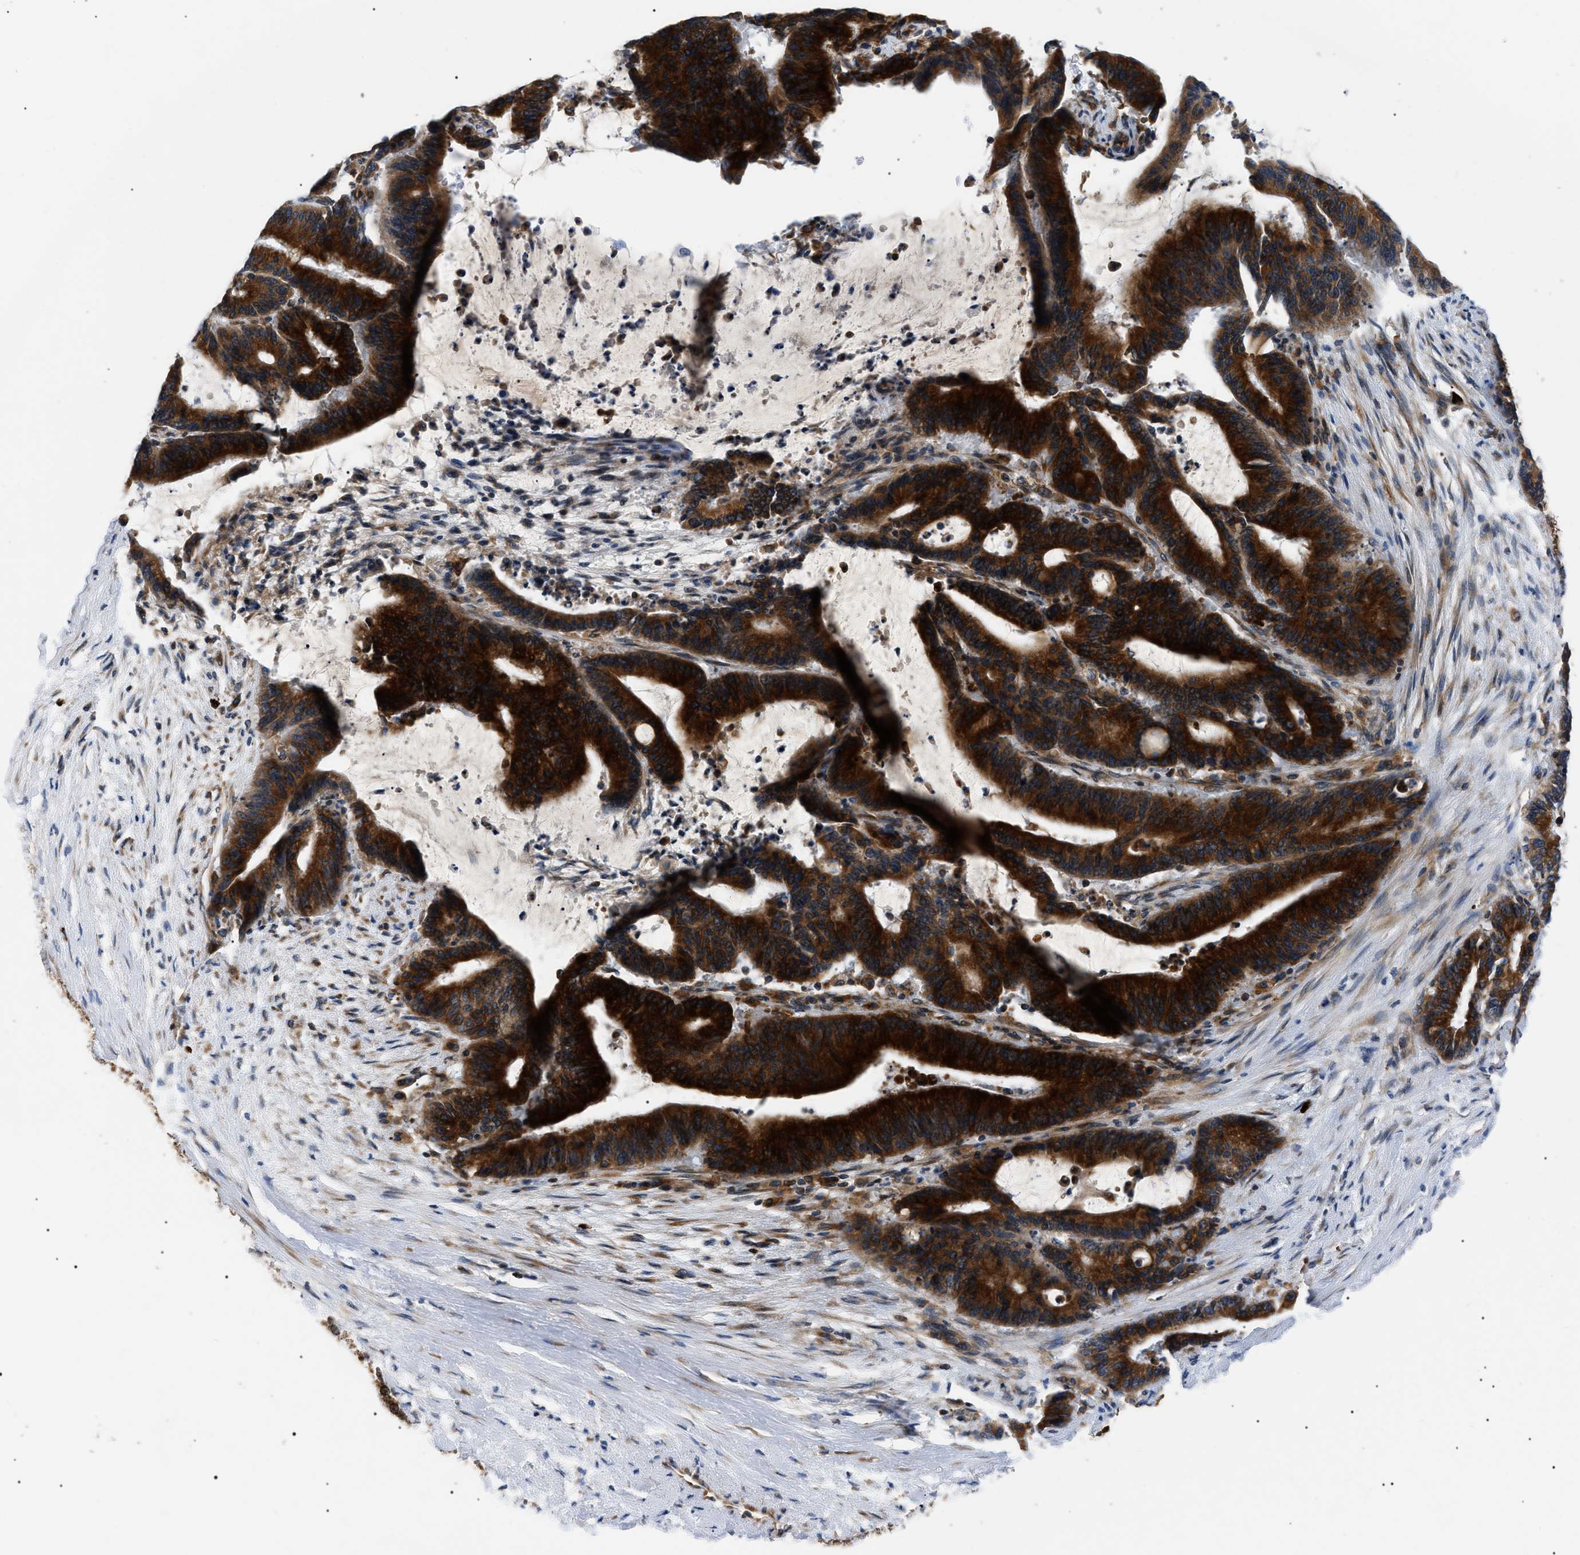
{"staining": {"intensity": "strong", "quantity": ">75%", "location": "cytoplasmic/membranous"}, "tissue": "liver cancer", "cell_type": "Tumor cells", "image_type": "cancer", "snomed": [{"axis": "morphology", "description": "Cholangiocarcinoma"}, {"axis": "topography", "description": "Liver"}], "caption": "Protein staining by immunohistochemistry (IHC) displays strong cytoplasmic/membranous staining in about >75% of tumor cells in liver cancer (cholangiocarcinoma).", "gene": "DERL1", "patient": {"sex": "female", "age": 73}}